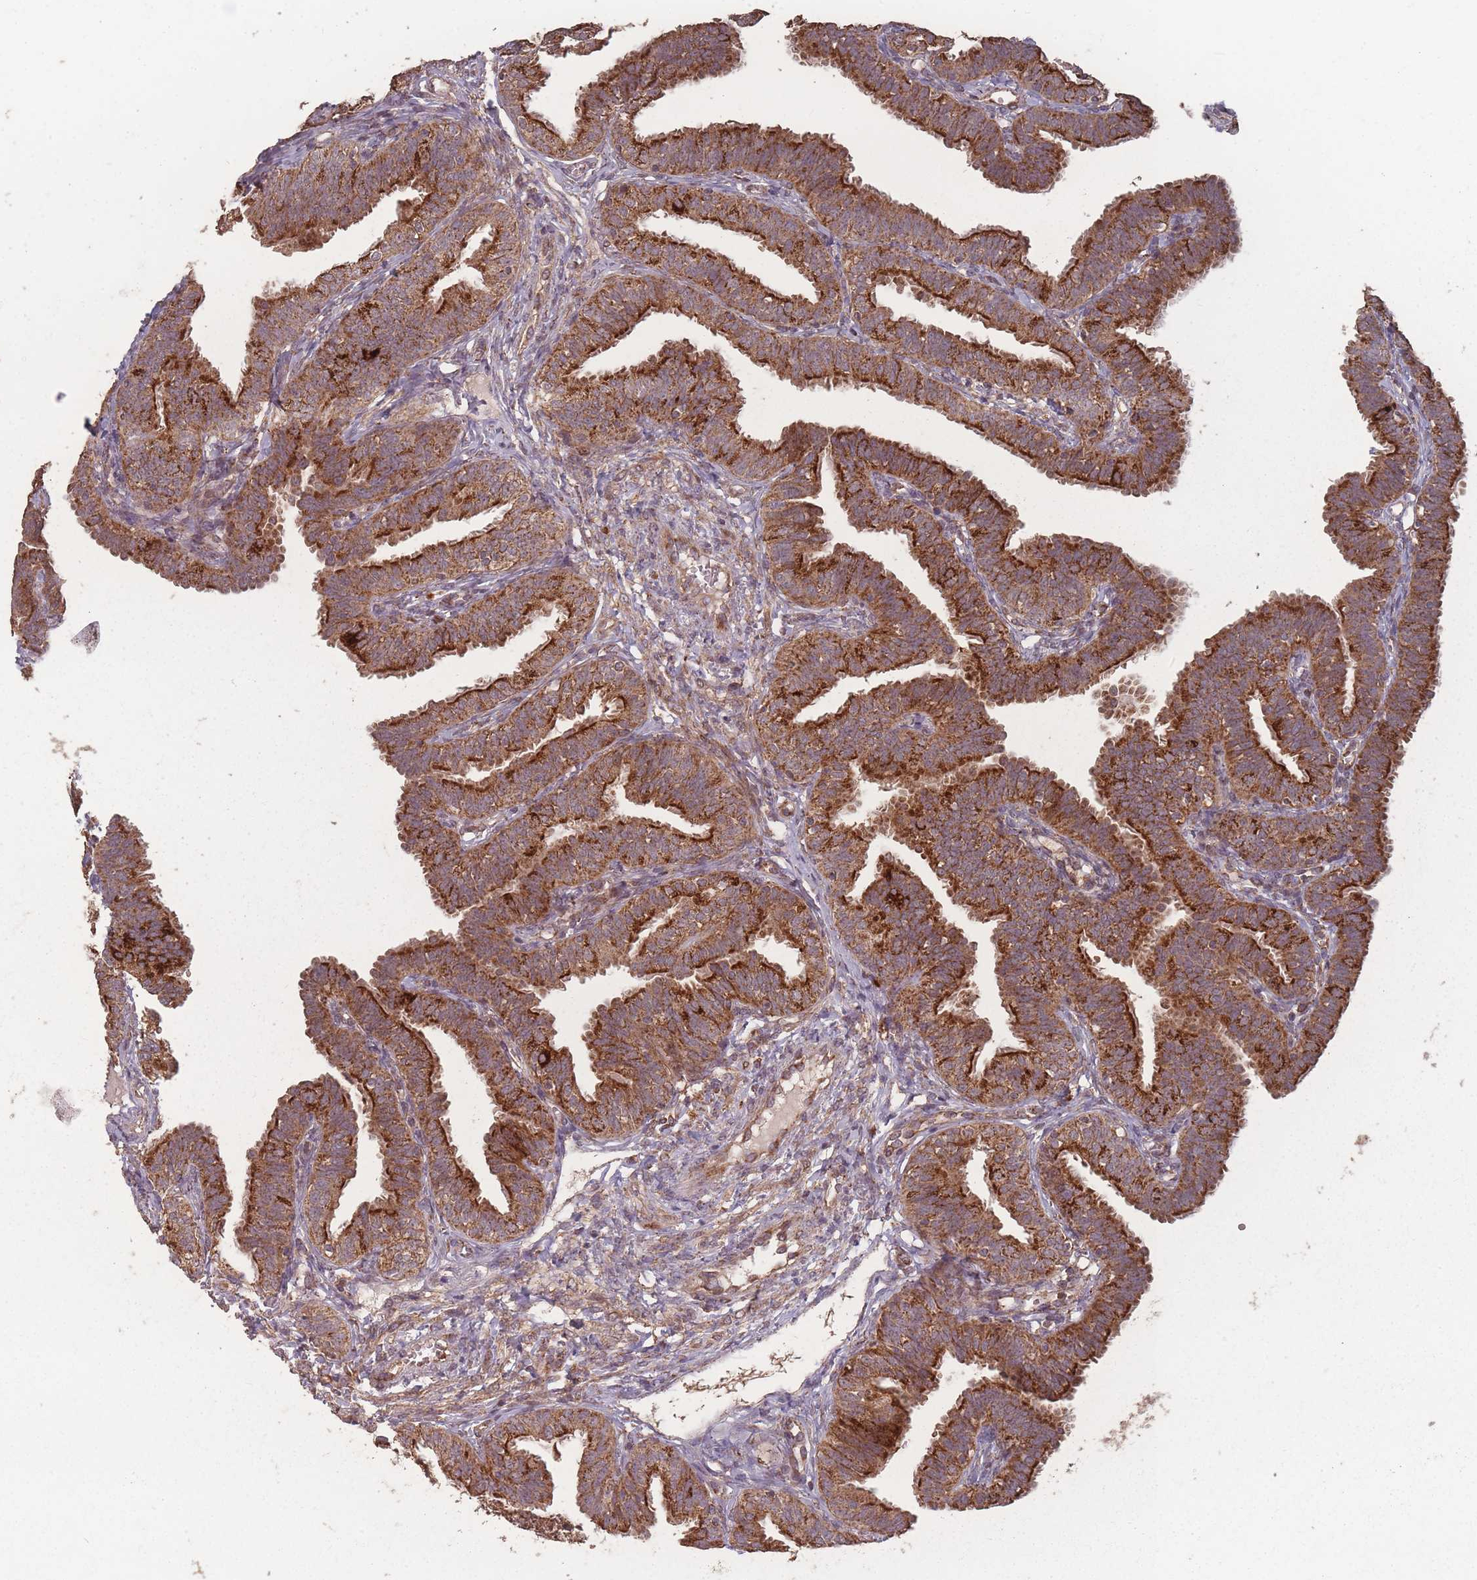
{"staining": {"intensity": "strong", "quantity": ">75%", "location": "cytoplasmic/membranous"}, "tissue": "fallopian tube", "cell_type": "Glandular cells", "image_type": "normal", "snomed": [{"axis": "morphology", "description": "Normal tissue, NOS"}, {"axis": "topography", "description": "Fallopian tube"}], "caption": "Immunohistochemistry histopathology image of unremarkable human fallopian tube stained for a protein (brown), which reveals high levels of strong cytoplasmic/membranous expression in approximately >75% of glandular cells.", "gene": "LYRM7", "patient": {"sex": "female", "age": 35}}